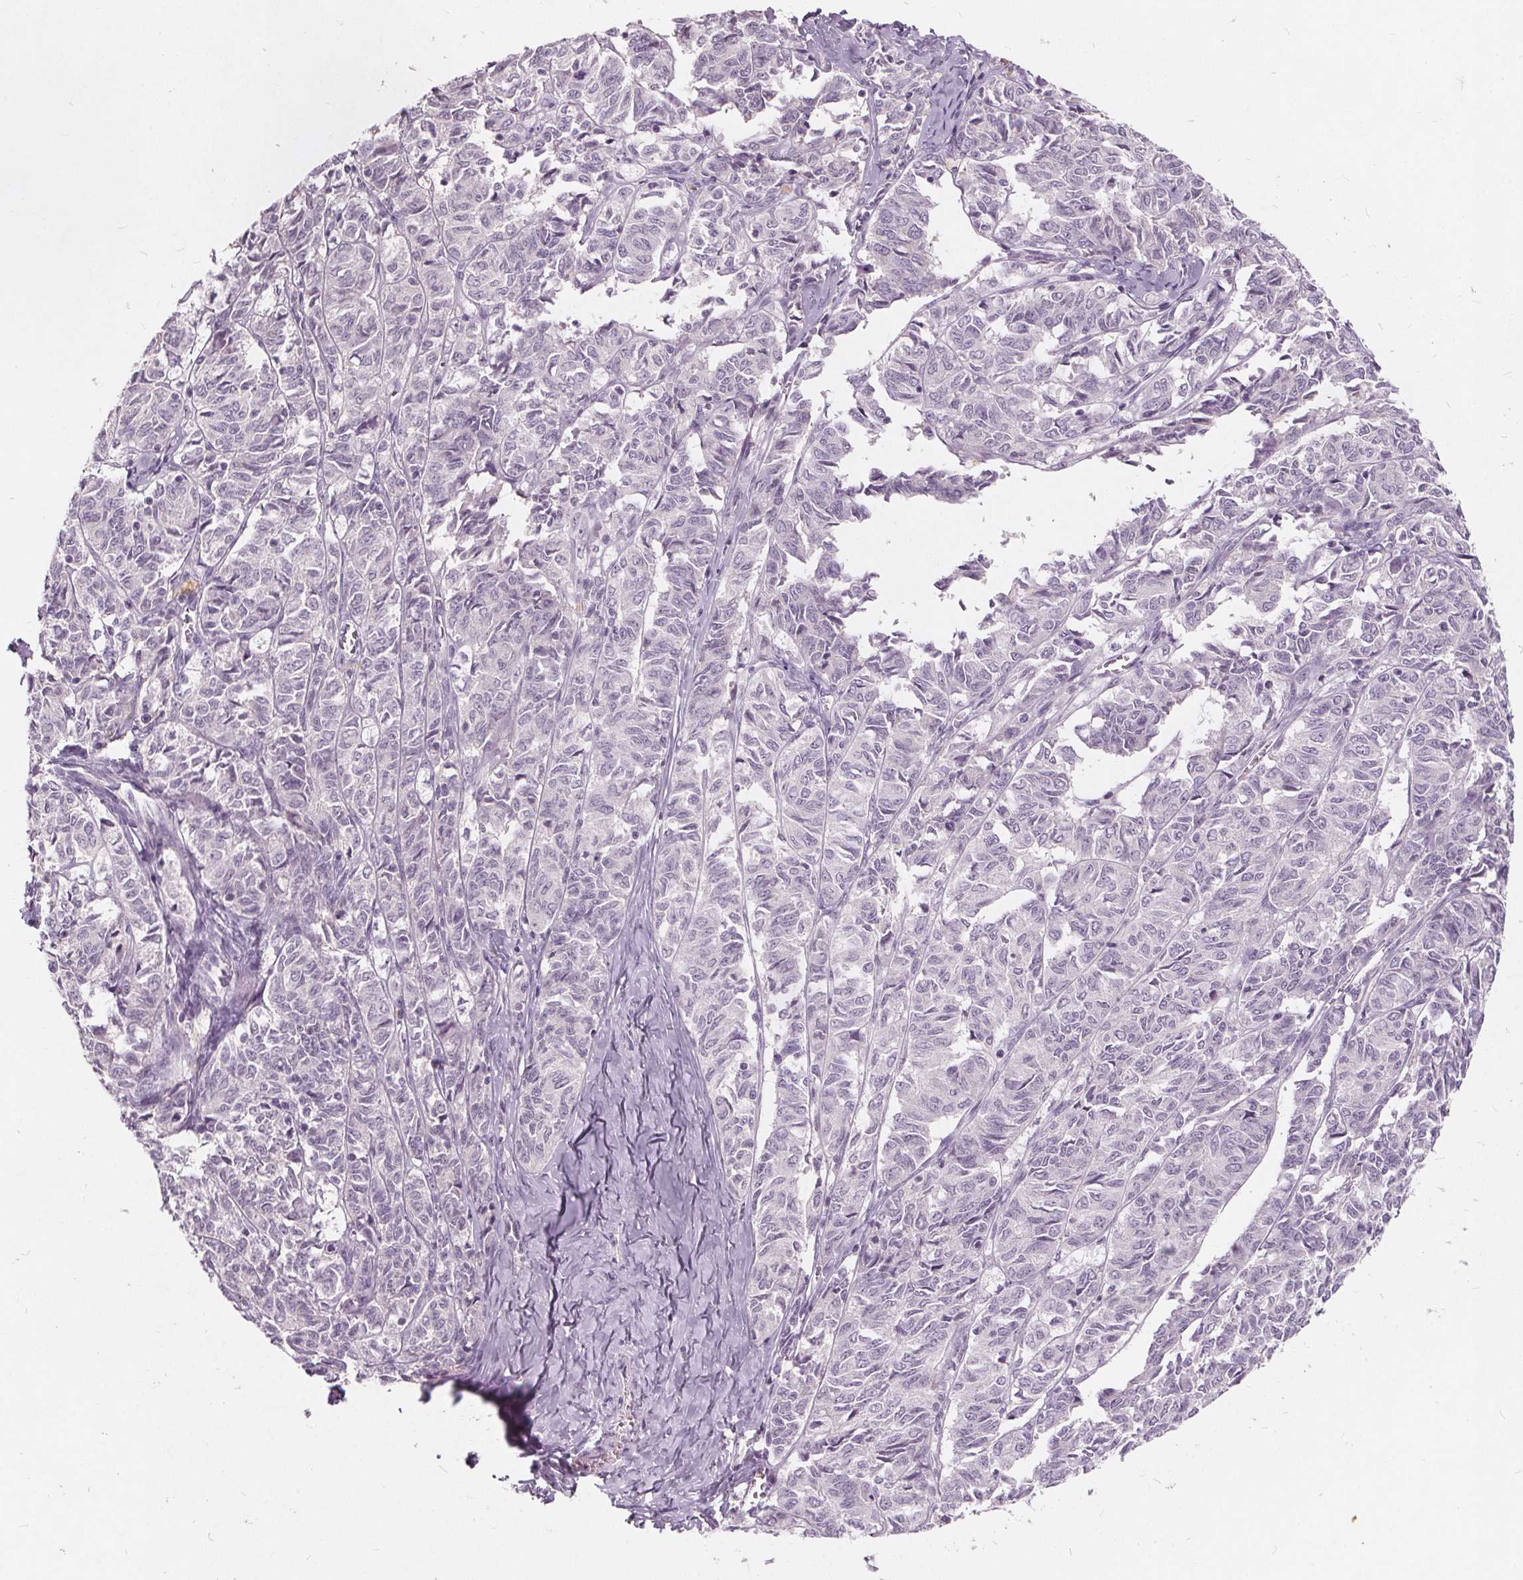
{"staining": {"intensity": "negative", "quantity": "none", "location": "none"}, "tissue": "ovarian cancer", "cell_type": "Tumor cells", "image_type": "cancer", "snomed": [{"axis": "morphology", "description": "Carcinoma, endometroid"}, {"axis": "topography", "description": "Ovary"}], "caption": "High magnification brightfield microscopy of ovarian cancer stained with DAB (brown) and counterstained with hematoxylin (blue): tumor cells show no significant expression.", "gene": "PLA2G2E", "patient": {"sex": "female", "age": 80}}